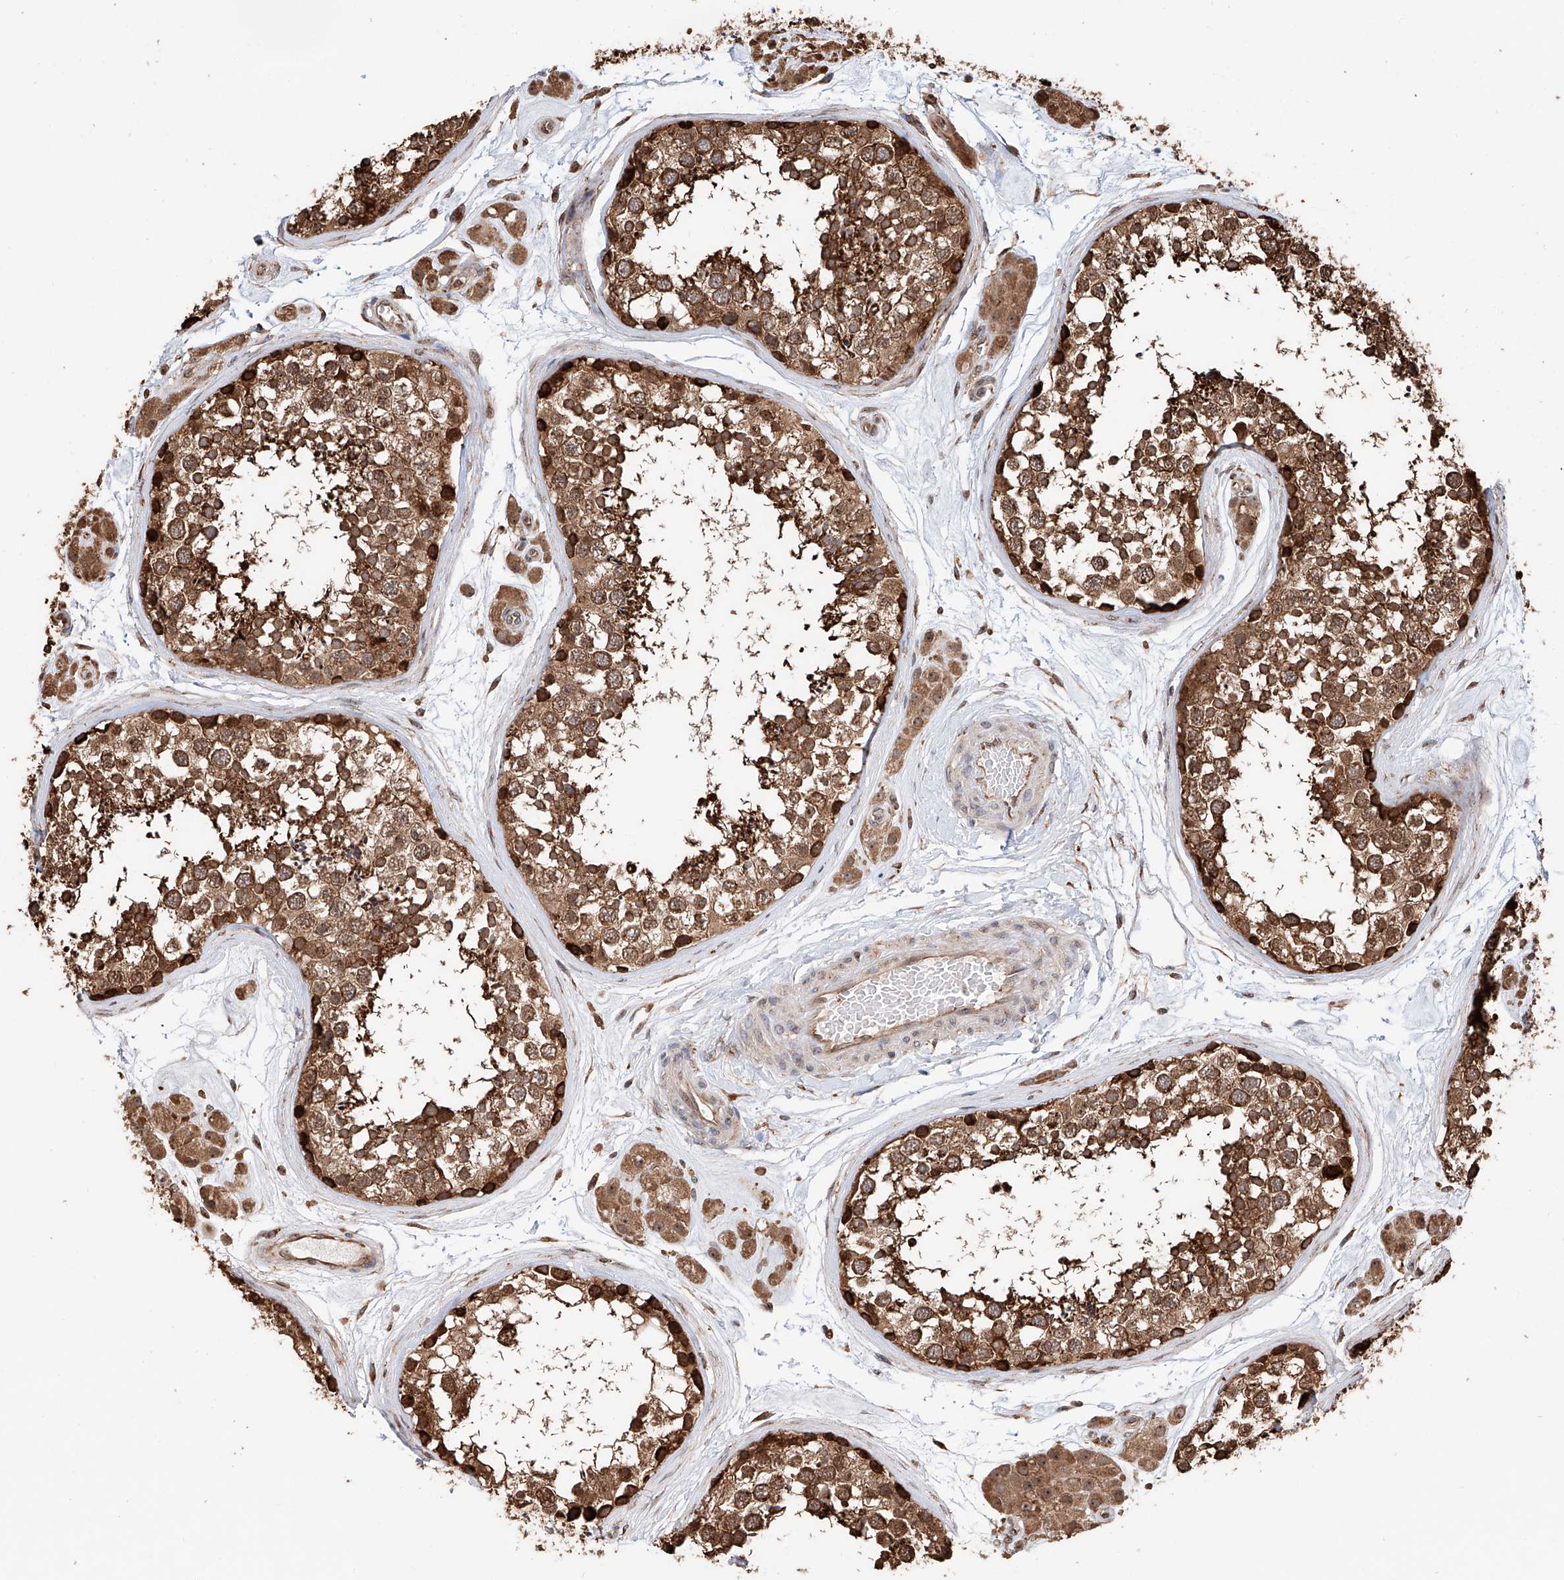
{"staining": {"intensity": "strong", "quantity": ">75%", "location": "cytoplasmic/membranous"}, "tissue": "testis", "cell_type": "Cells in seminiferous ducts", "image_type": "normal", "snomed": [{"axis": "morphology", "description": "Normal tissue, NOS"}, {"axis": "topography", "description": "Testis"}], "caption": "The image displays staining of unremarkable testis, revealing strong cytoplasmic/membranous protein expression (brown color) within cells in seminiferous ducts. (Brightfield microscopy of DAB IHC at high magnification).", "gene": "DNAH8", "patient": {"sex": "male", "age": 56}}